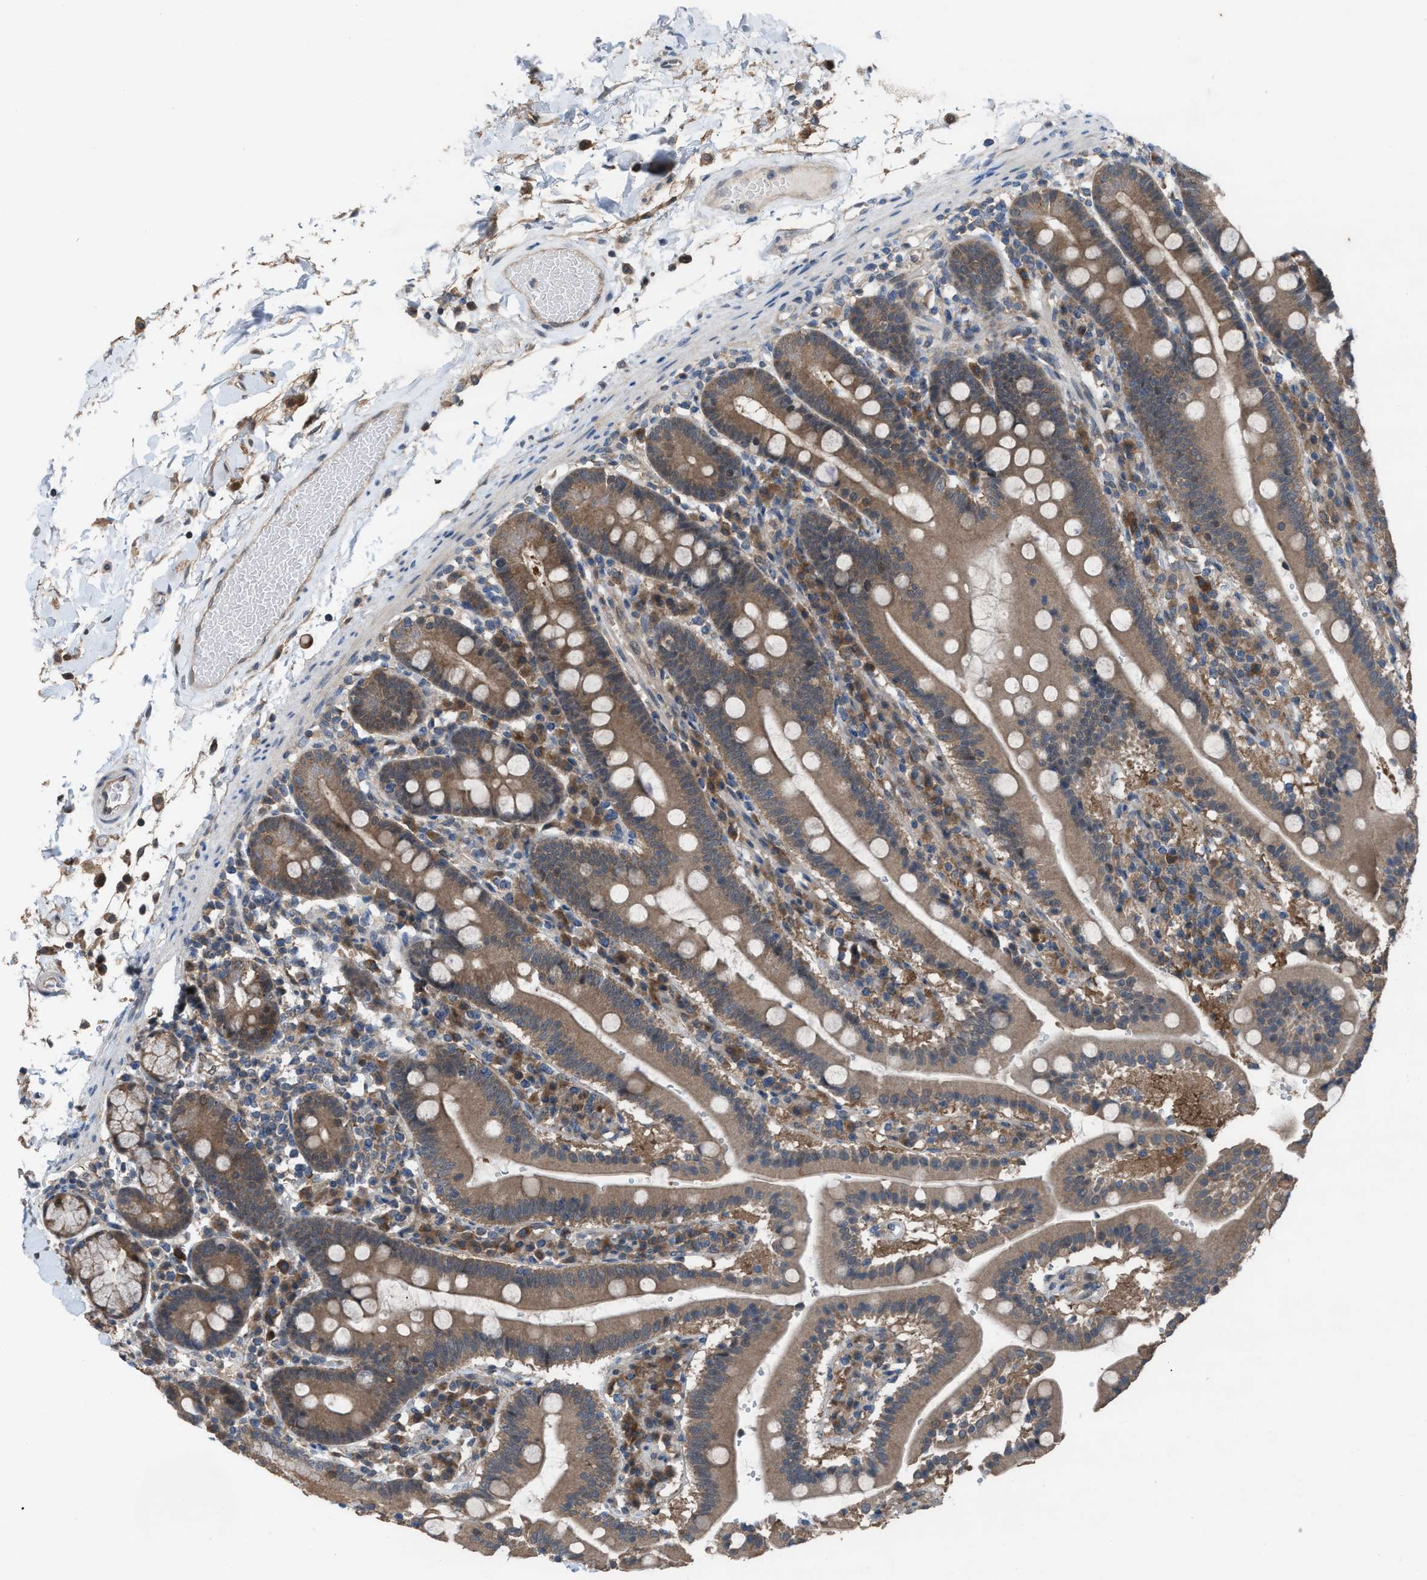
{"staining": {"intensity": "moderate", "quantity": ">75%", "location": "cytoplasmic/membranous"}, "tissue": "duodenum", "cell_type": "Glandular cells", "image_type": "normal", "snomed": [{"axis": "morphology", "description": "Normal tissue, NOS"}, {"axis": "topography", "description": "Small intestine, NOS"}], "caption": "Duodenum stained with DAB immunohistochemistry (IHC) shows medium levels of moderate cytoplasmic/membranous positivity in approximately >75% of glandular cells.", "gene": "PLAA", "patient": {"sex": "female", "age": 71}}